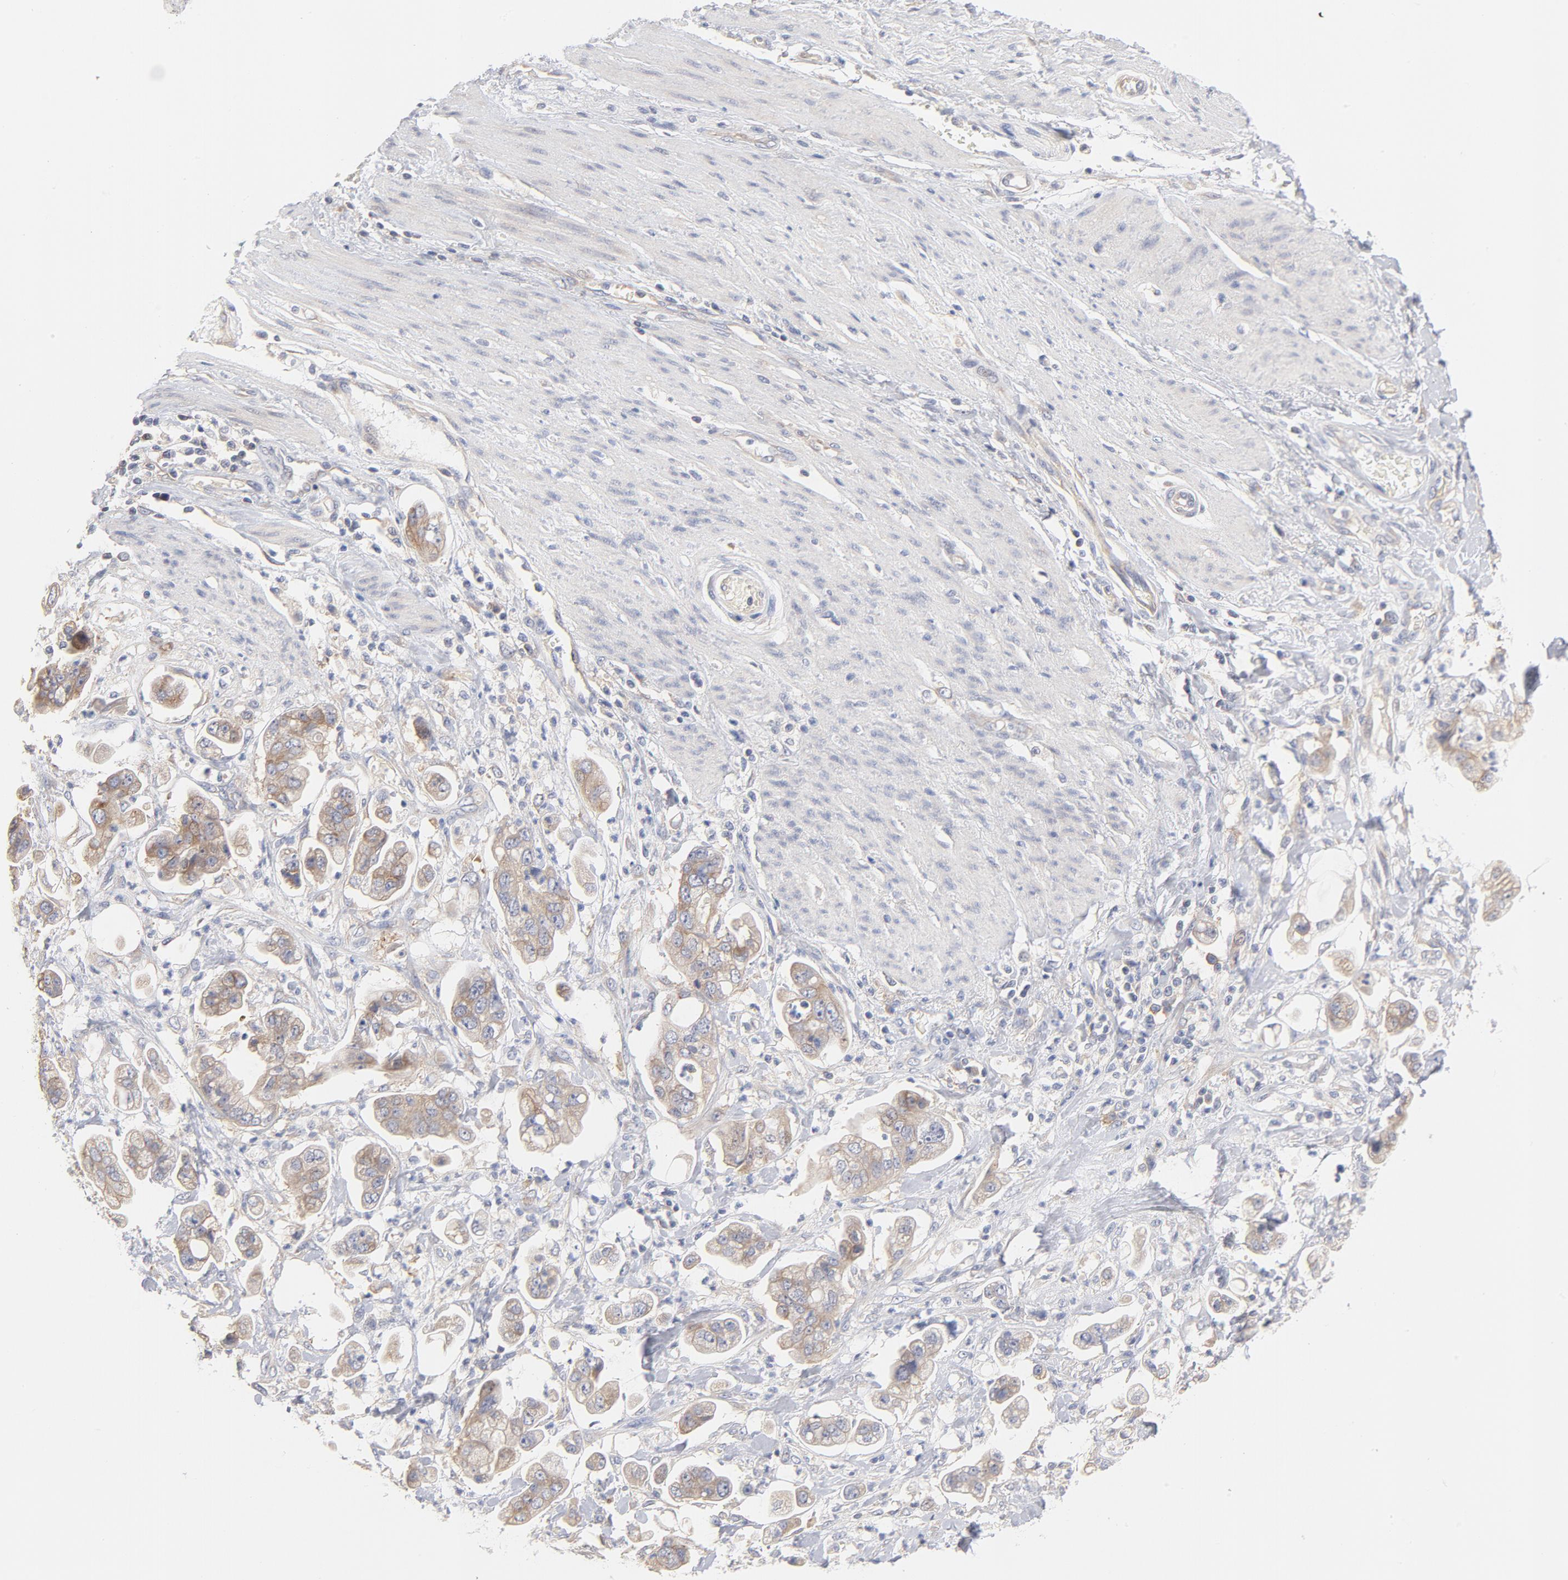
{"staining": {"intensity": "weak", "quantity": ">75%", "location": "cytoplasmic/membranous"}, "tissue": "stomach cancer", "cell_type": "Tumor cells", "image_type": "cancer", "snomed": [{"axis": "morphology", "description": "Adenocarcinoma, NOS"}, {"axis": "topography", "description": "Stomach"}], "caption": "Tumor cells show weak cytoplasmic/membranous positivity in approximately >75% of cells in adenocarcinoma (stomach). (IHC, brightfield microscopy, high magnification).", "gene": "SETD3", "patient": {"sex": "male", "age": 62}}